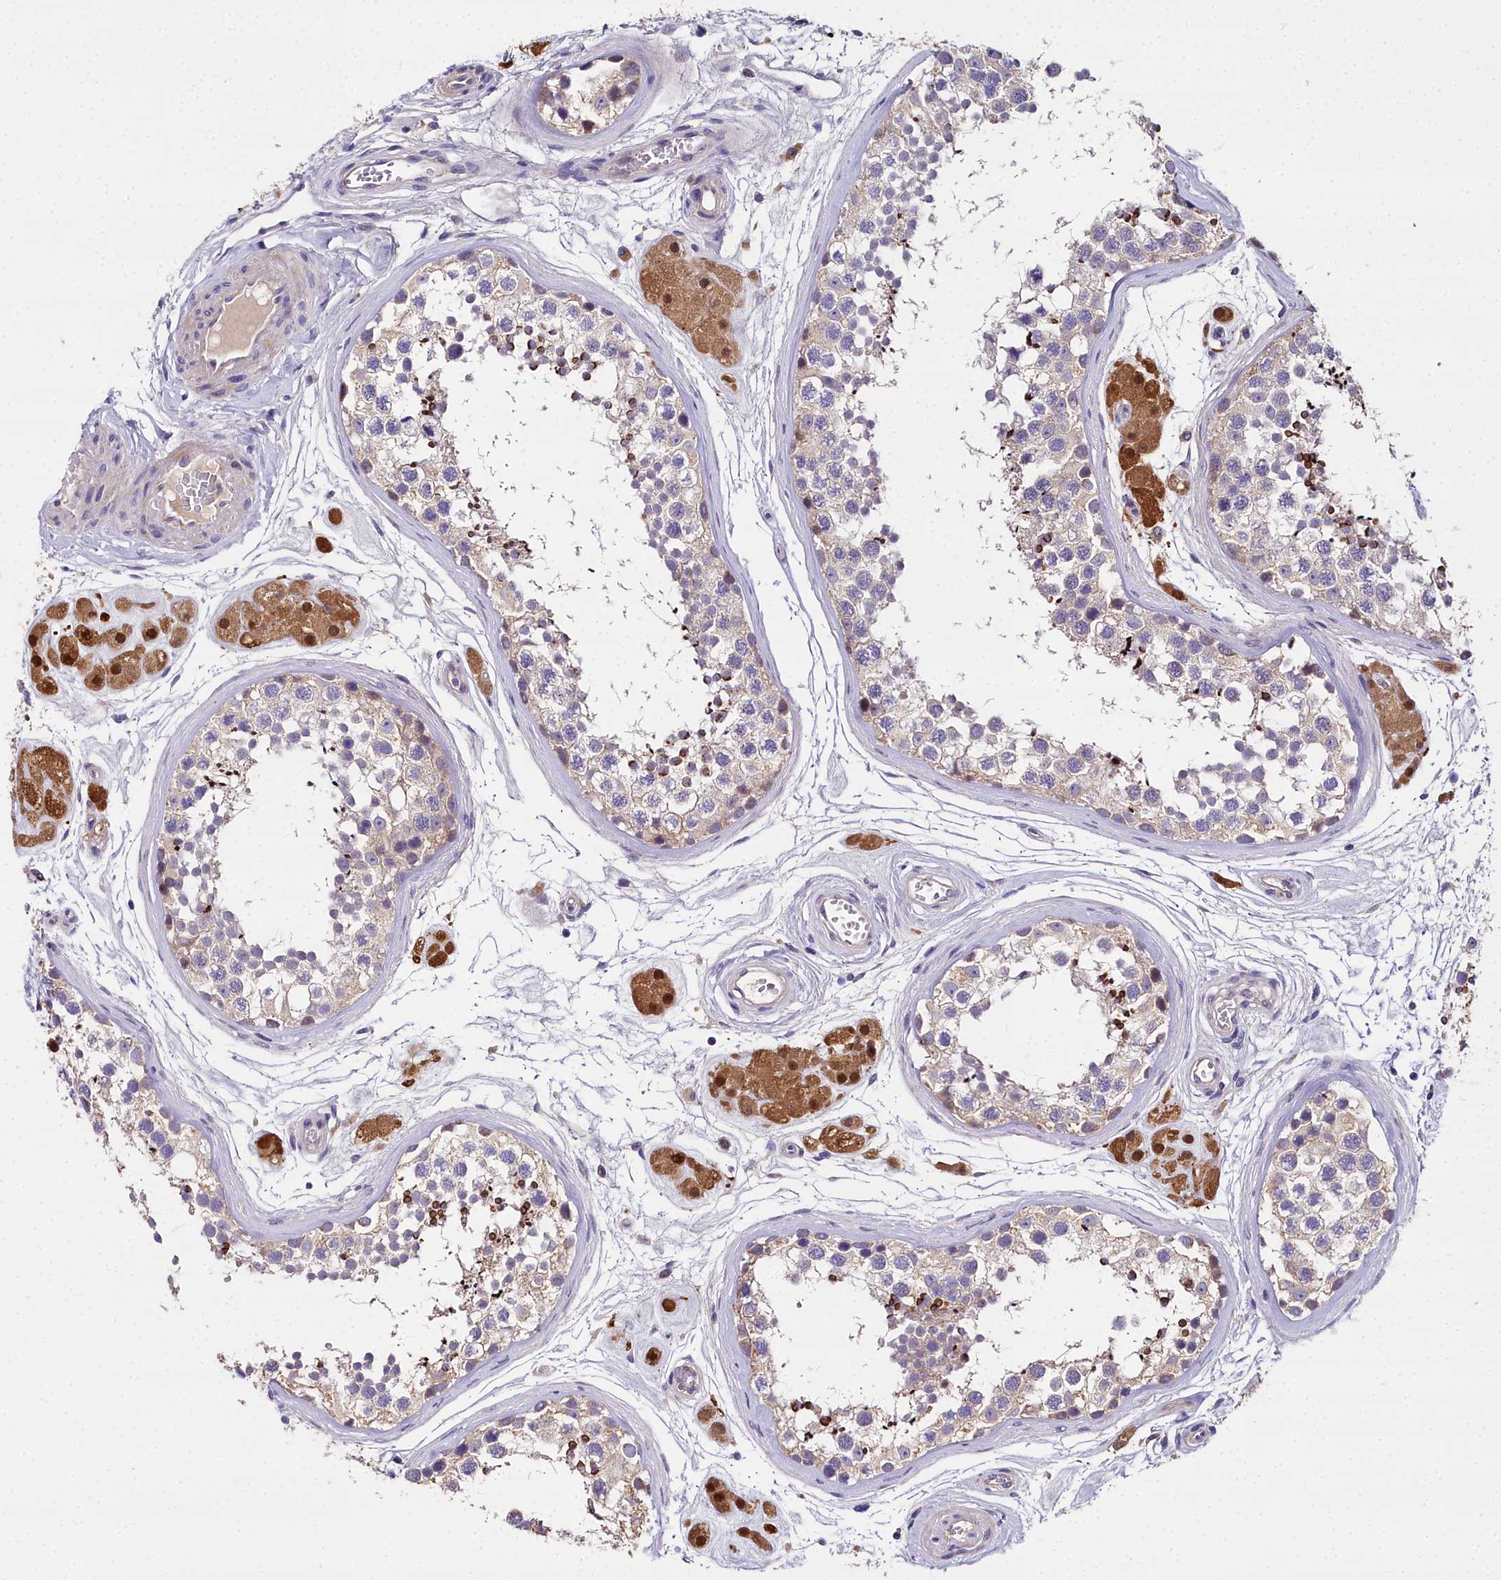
{"staining": {"intensity": "strong", "quantity": "<25%", "location": "cytoplasmic/membranous"}, "tissue": "testis", "cell_type": "Cells in seminiferous ducts", "image_type": "normal", "snomed": [{"axis": "morphology", "description": "Normal tissue, NOS"}, {"axis": "topography", "description": "Testis"}], "caption": "Immunohistochemistry (IHC) staining of normal testis, which displays medium levels of strong cytoplasmic/membranous expression in approximately <25% of cells in seminiferous ducts indicating strong cytoplasmic/membranous protein expression. The staining was performed using DAB (3,3'-diaminobenzidine) (brown) for protein detection and nuclei were counterstained in hematoxylin (blue).", "gene": "NT5M", "patient": {"sex": "male", "age": 56}}